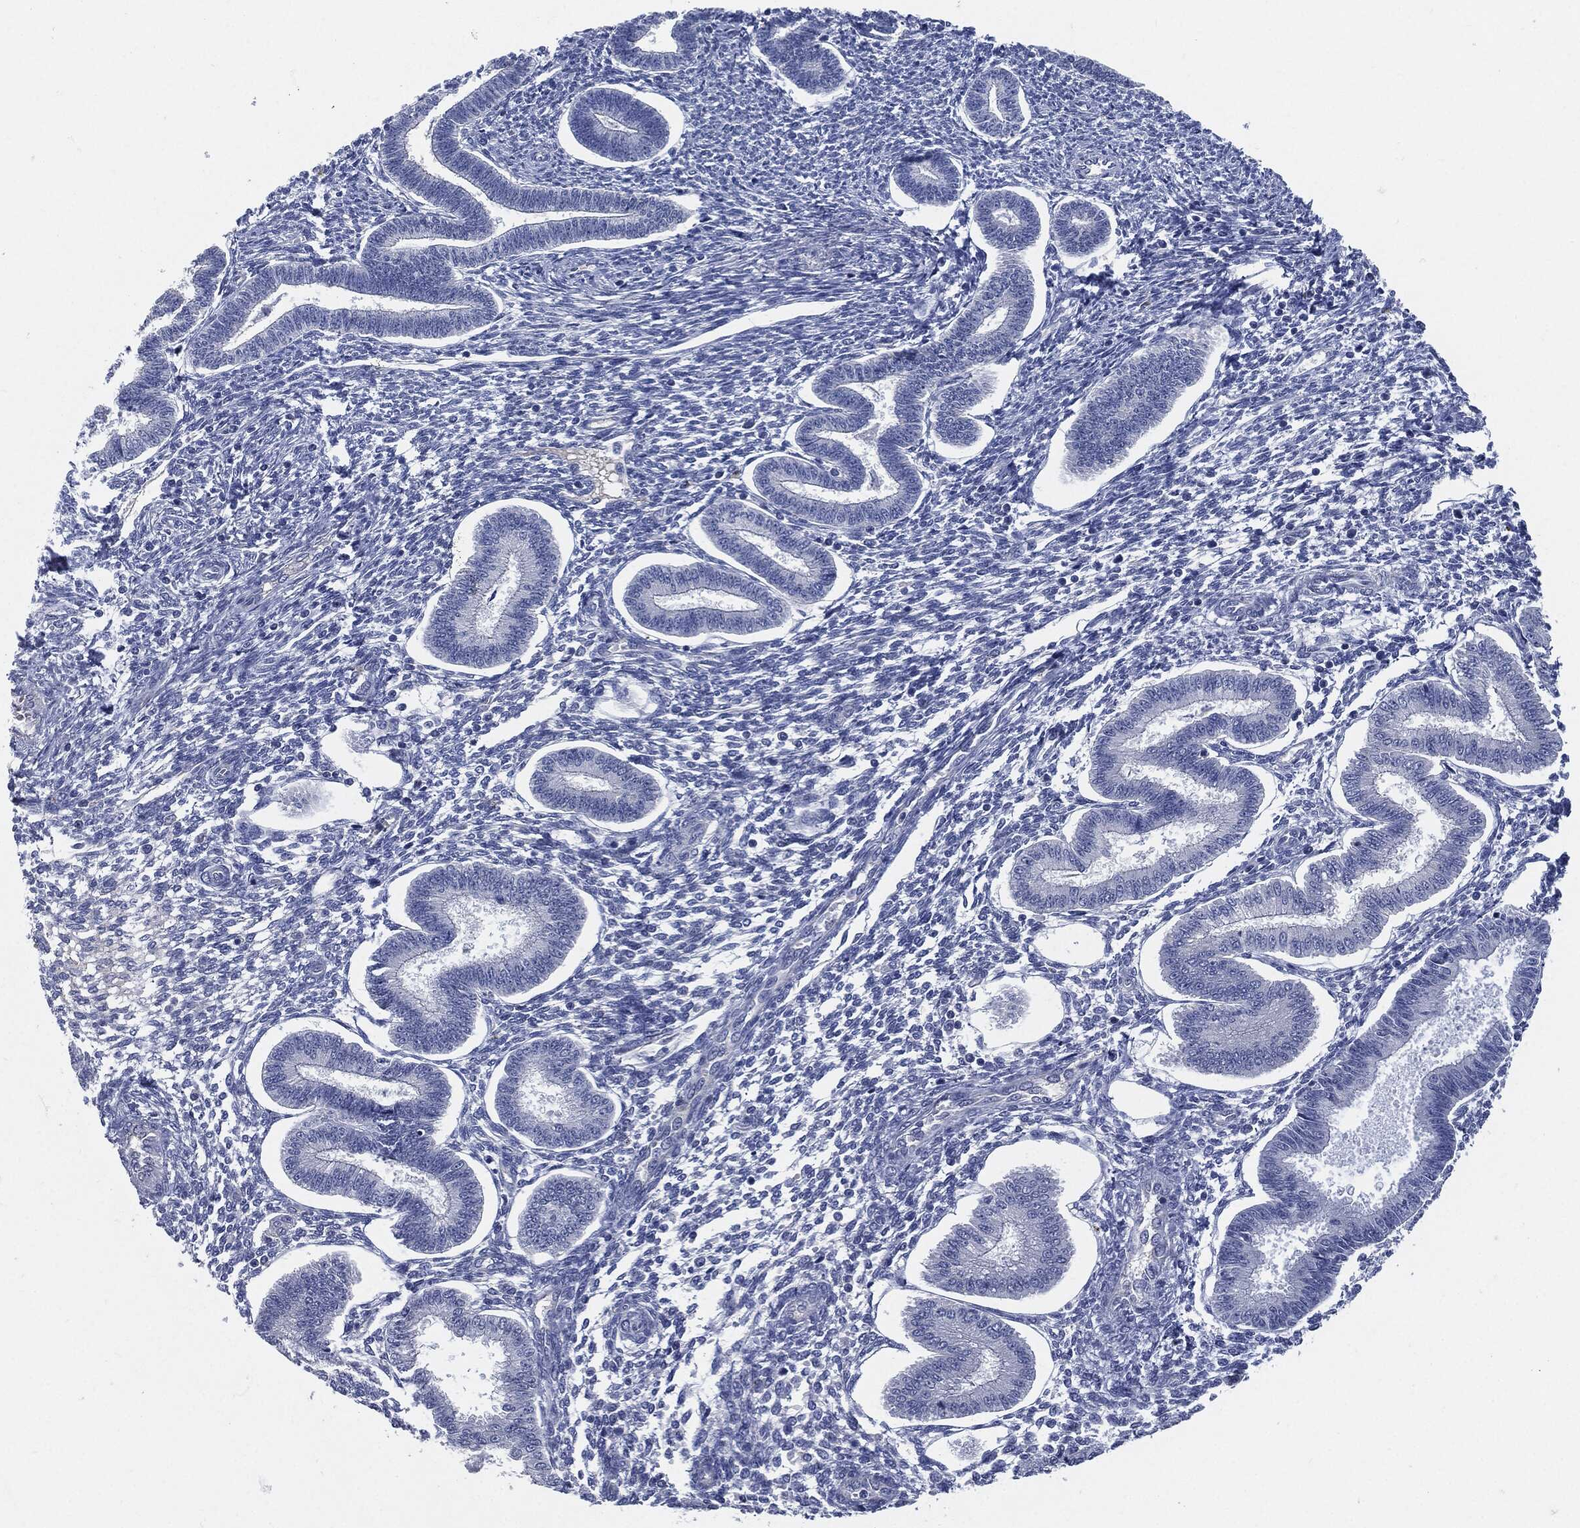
{"staining": {"intensity": "negative", "quantity": "none", "location": "none"}, "tissue": "endometrium", "cell_type": "Cells in endometrial stroma", "image_type": "normal", "snomed": [{"axis": "morphology", "description": "Normal tissue, NOS"}, {"axis": "topography", "description": "Endometrium"}], "caption": "A high-resolution histopathology image shows immunohistochemistry (IHC) staining of unremarkable endometrium, which demonstrates no significant staining in cells in endometrial stroma.", "gene": "CD27", "patient": {"sex": "female", "age": 43}}